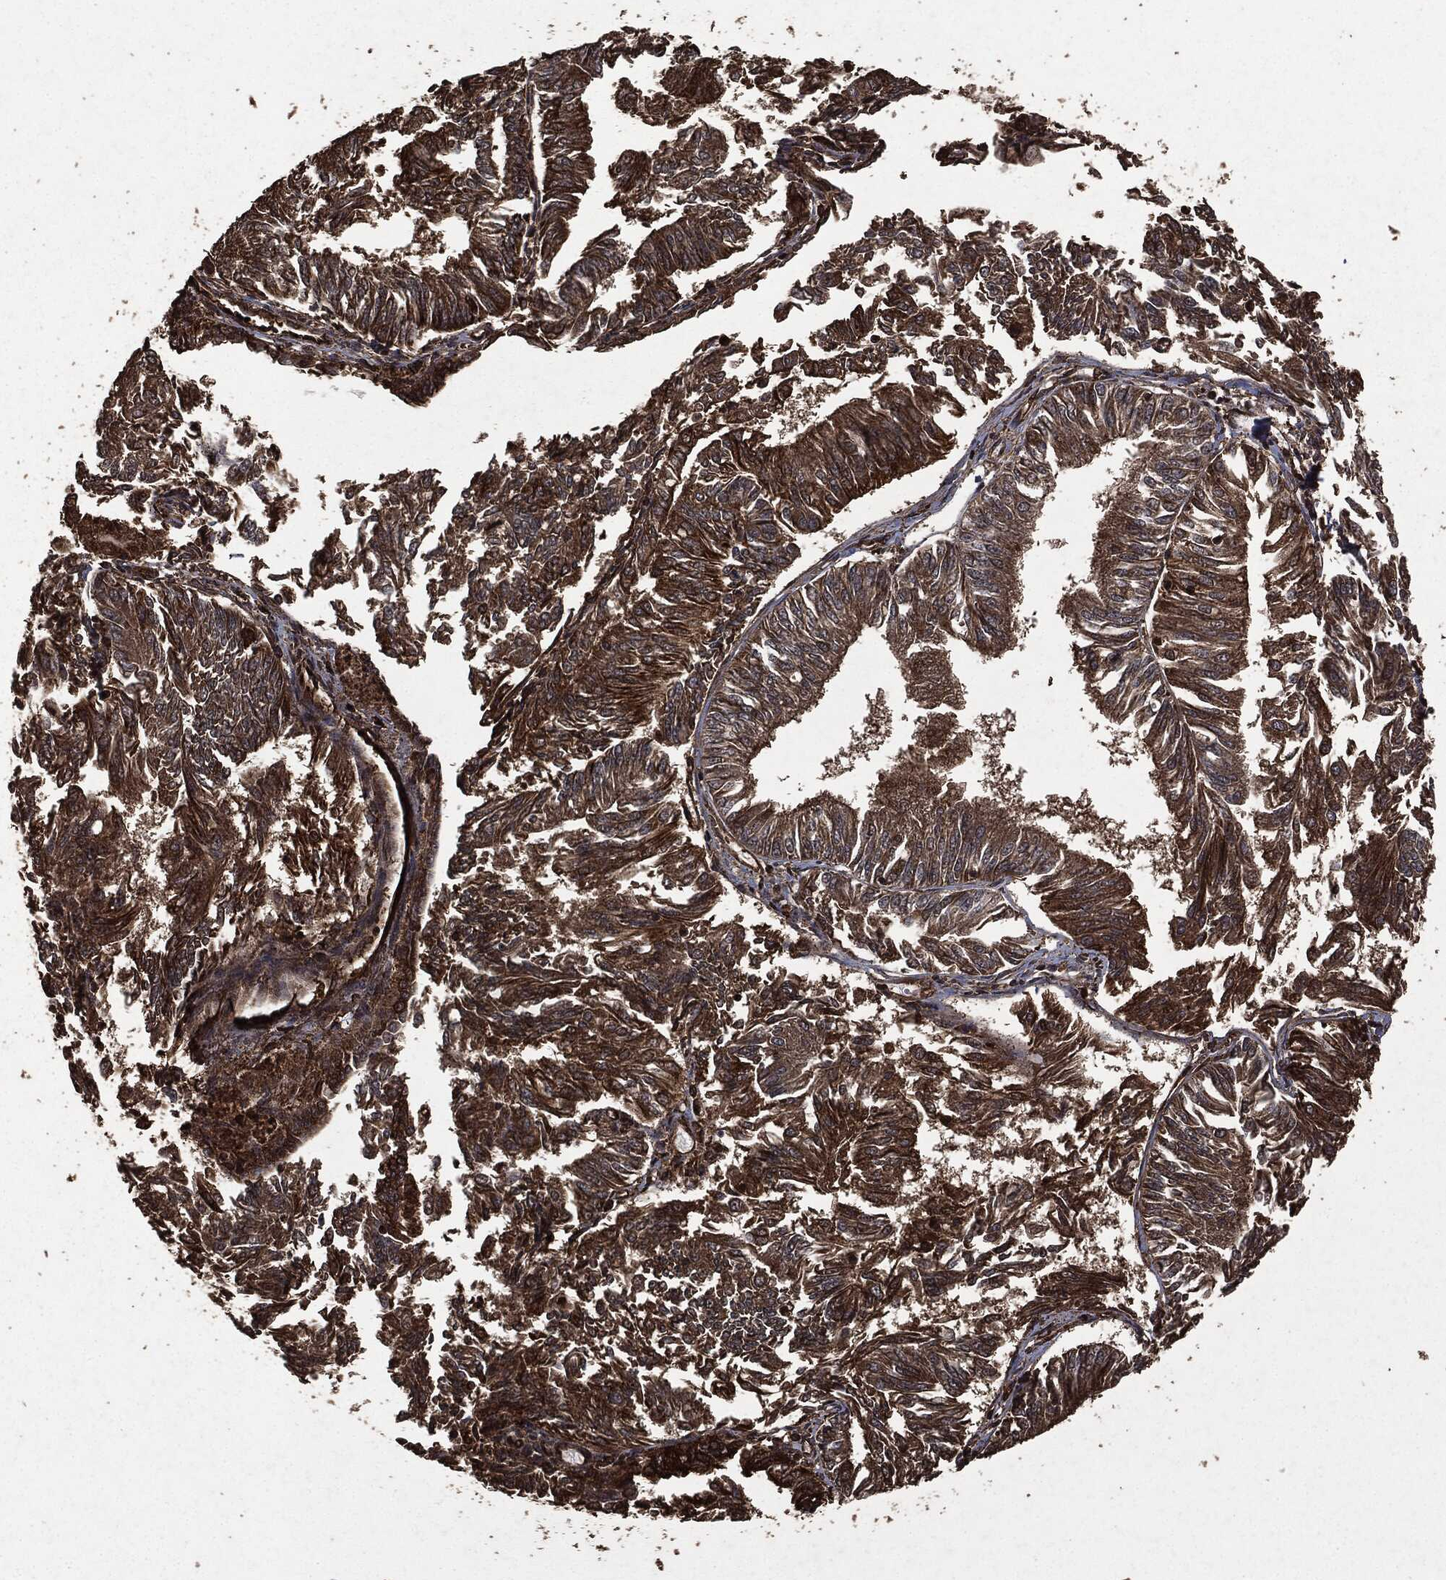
{"staining": {"intensity": "strong", "quantity": "25%-75%", "location": "cytoplasmic/membranous"}, "tissue": "endometrial cancer", "cell_type": "Tumor cells", "image_type": "cancer", "snomed": [{"axis": "morphology", "description": "Adenocarcinoma, NOS"}, {"axis": "topography", "description": "Endometrium"}], "caption": "Immunohistochemical staining of adenocarcinoma (endometrial) displays strong cytoplasmic/membranous protein staining in about 25%-75% of tumor cells.", "gene": "HRAS", "patient": {"sex": "female", "age": 58}}